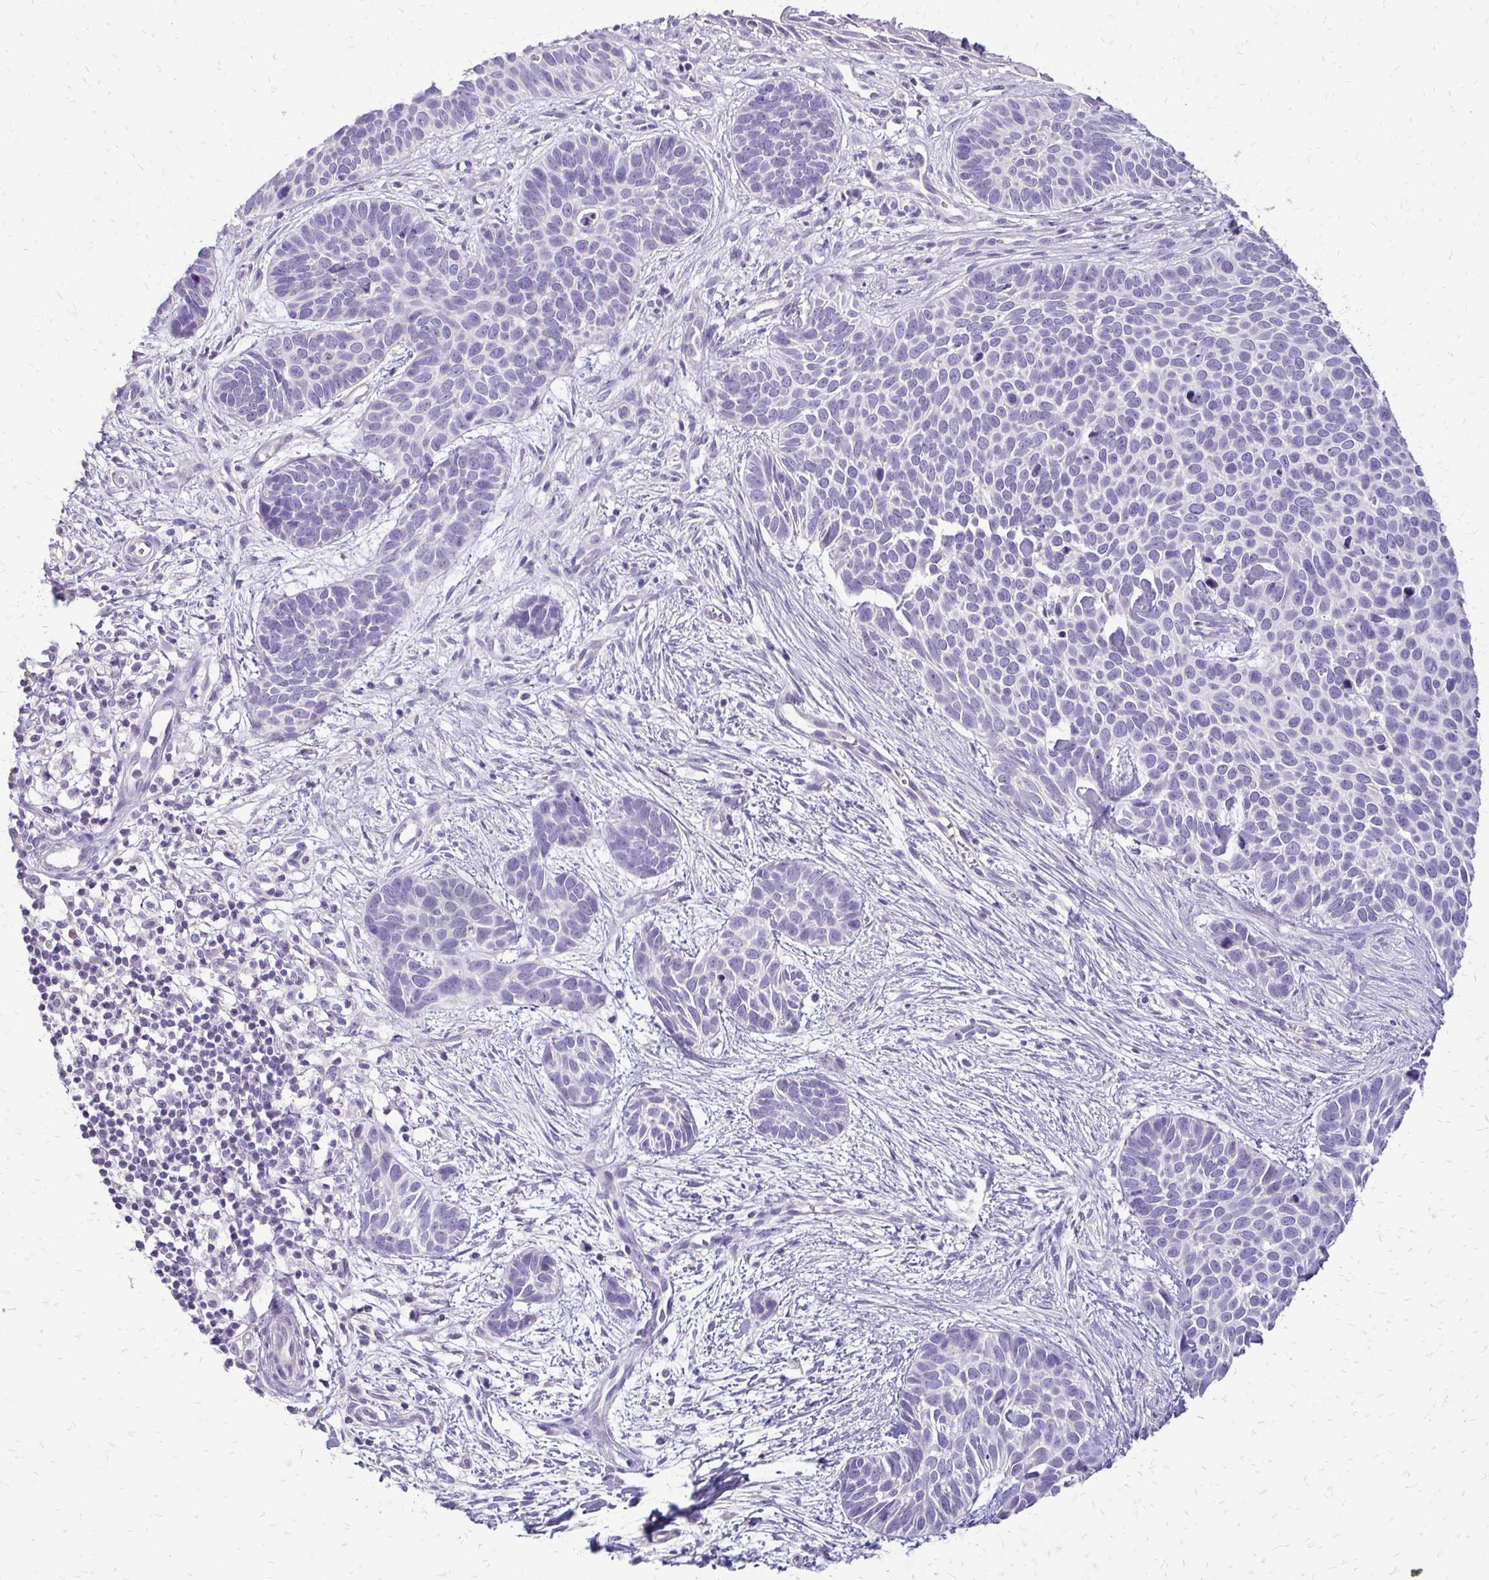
{"staining": {"intensity": "negative", "quantity": "none", "location": "none"}, "tissue": "skin cancer", "cell_type": "Tumor cells", "image_type": "cancer", "snomed": [{"axis": "morphology", "description": "Basal cell carcinoma"}, {"axis": "topography", "description": "Skin"}], "caption": "Skin cancer (basal cell carcinoma) stained for a protein using immunohistochemistry (IHC) displays no staining tumor cells.", "gene": "ALPG", "patient": {"sex": "male", "age": 69}}